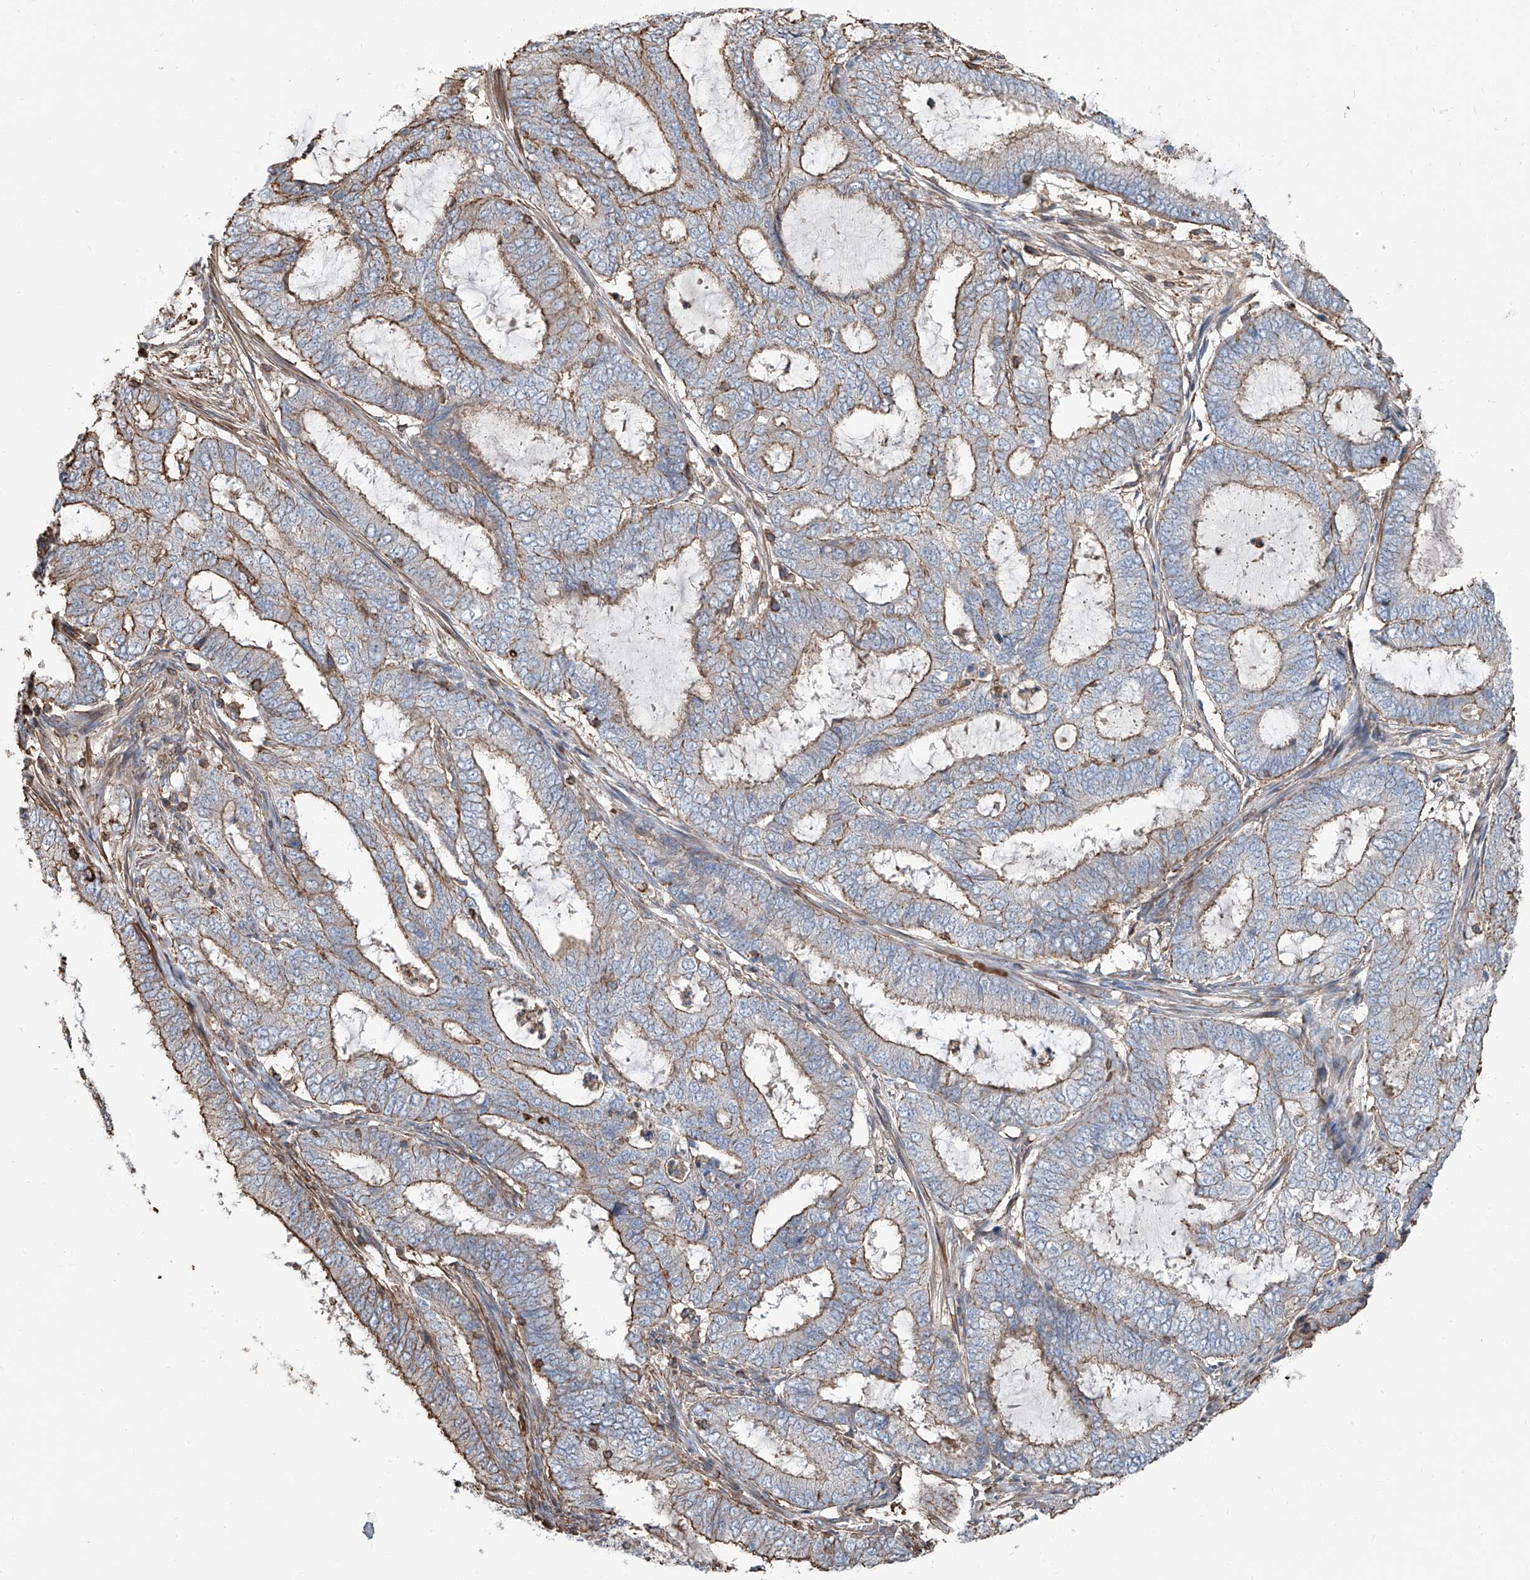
{"staining": {"intensity": "moderate", "quantity": "<25%", "location": "cytoplasmic/membranous"}, "tissue": "endometrial cancer", "cell_type": "Tumor cells", "image_type": "cancer", "snomed": [{"axis": "morphology", "description": "Adenocarcinoma, NOS"}, {"axis": "topography", "description": "Endometrium"}], "caption": "An image of human endometrial adenocarcinoma stained for a protein reveals moderate cytoplasmic/membranous brown staining in tumor cells.", "gene": "PIEZO2", "patient": {"sex": "female", "age": 51}}